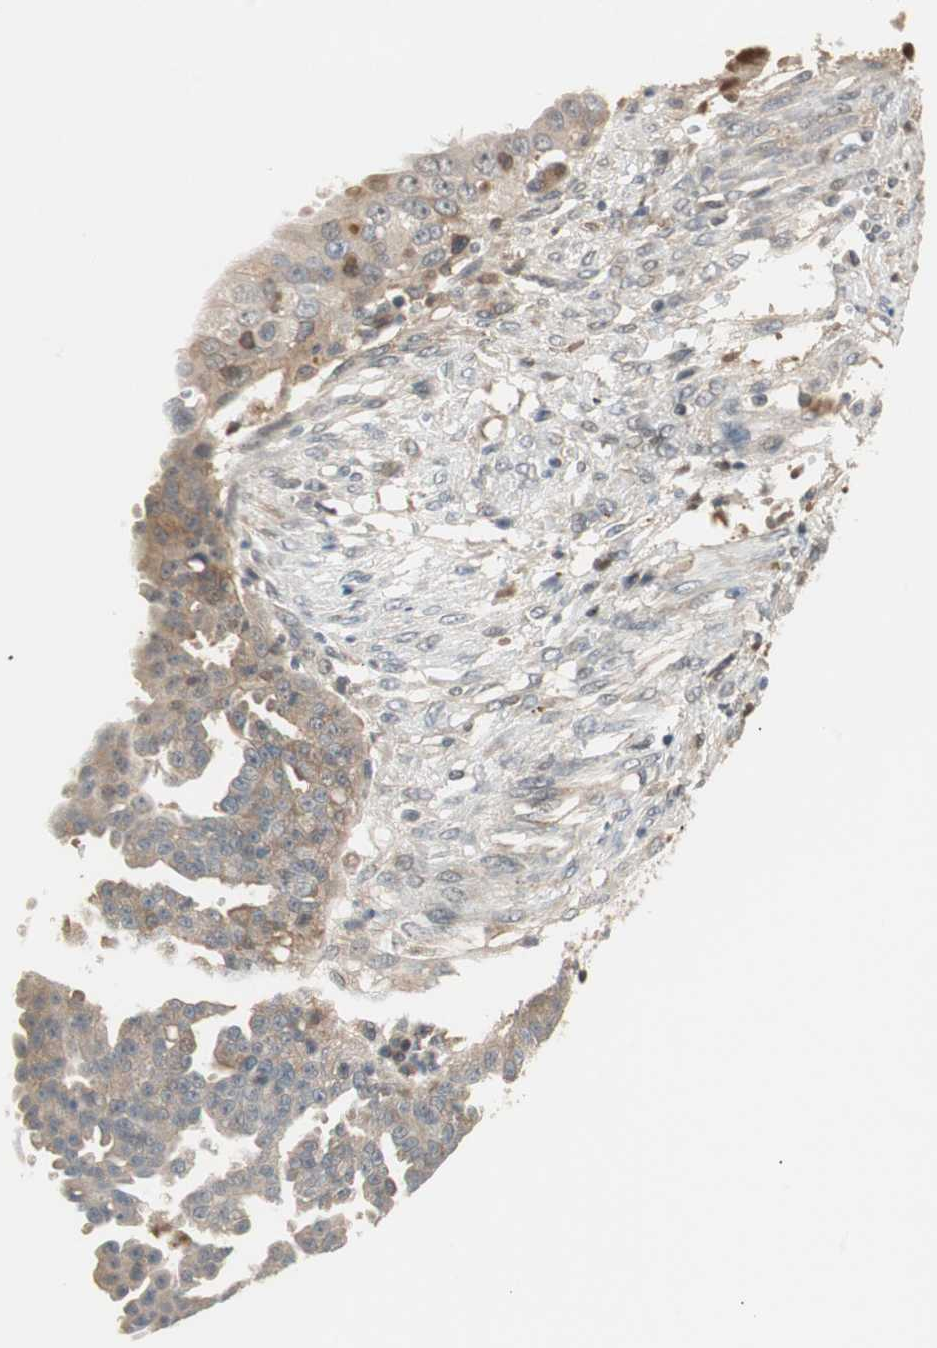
{"staining": {"intensity": "weak", "quantity": "<25%", "location": "cytoplasmic/membranous"}, "tissue": "ovarian cancer", "cell_type": "Tumor cells", "image_type": "cancer", "snomed": [{"axis": "morphology", "description": "Cystadenocarcinoma, serous, NOS"}, {"axis": "topography", "description": "Ovary"}], "caption": "Immunohistochemistry (IHC) micrograph of neoplastic tissue: serous cystadenocarcinoma (ovarian) stained with DAB (3,3'-diaminobenzidine) reveals no significant protein positivity in tumor cells.", "gene": "RNGTT", "patient": {"sex": "female", "age": 58}}